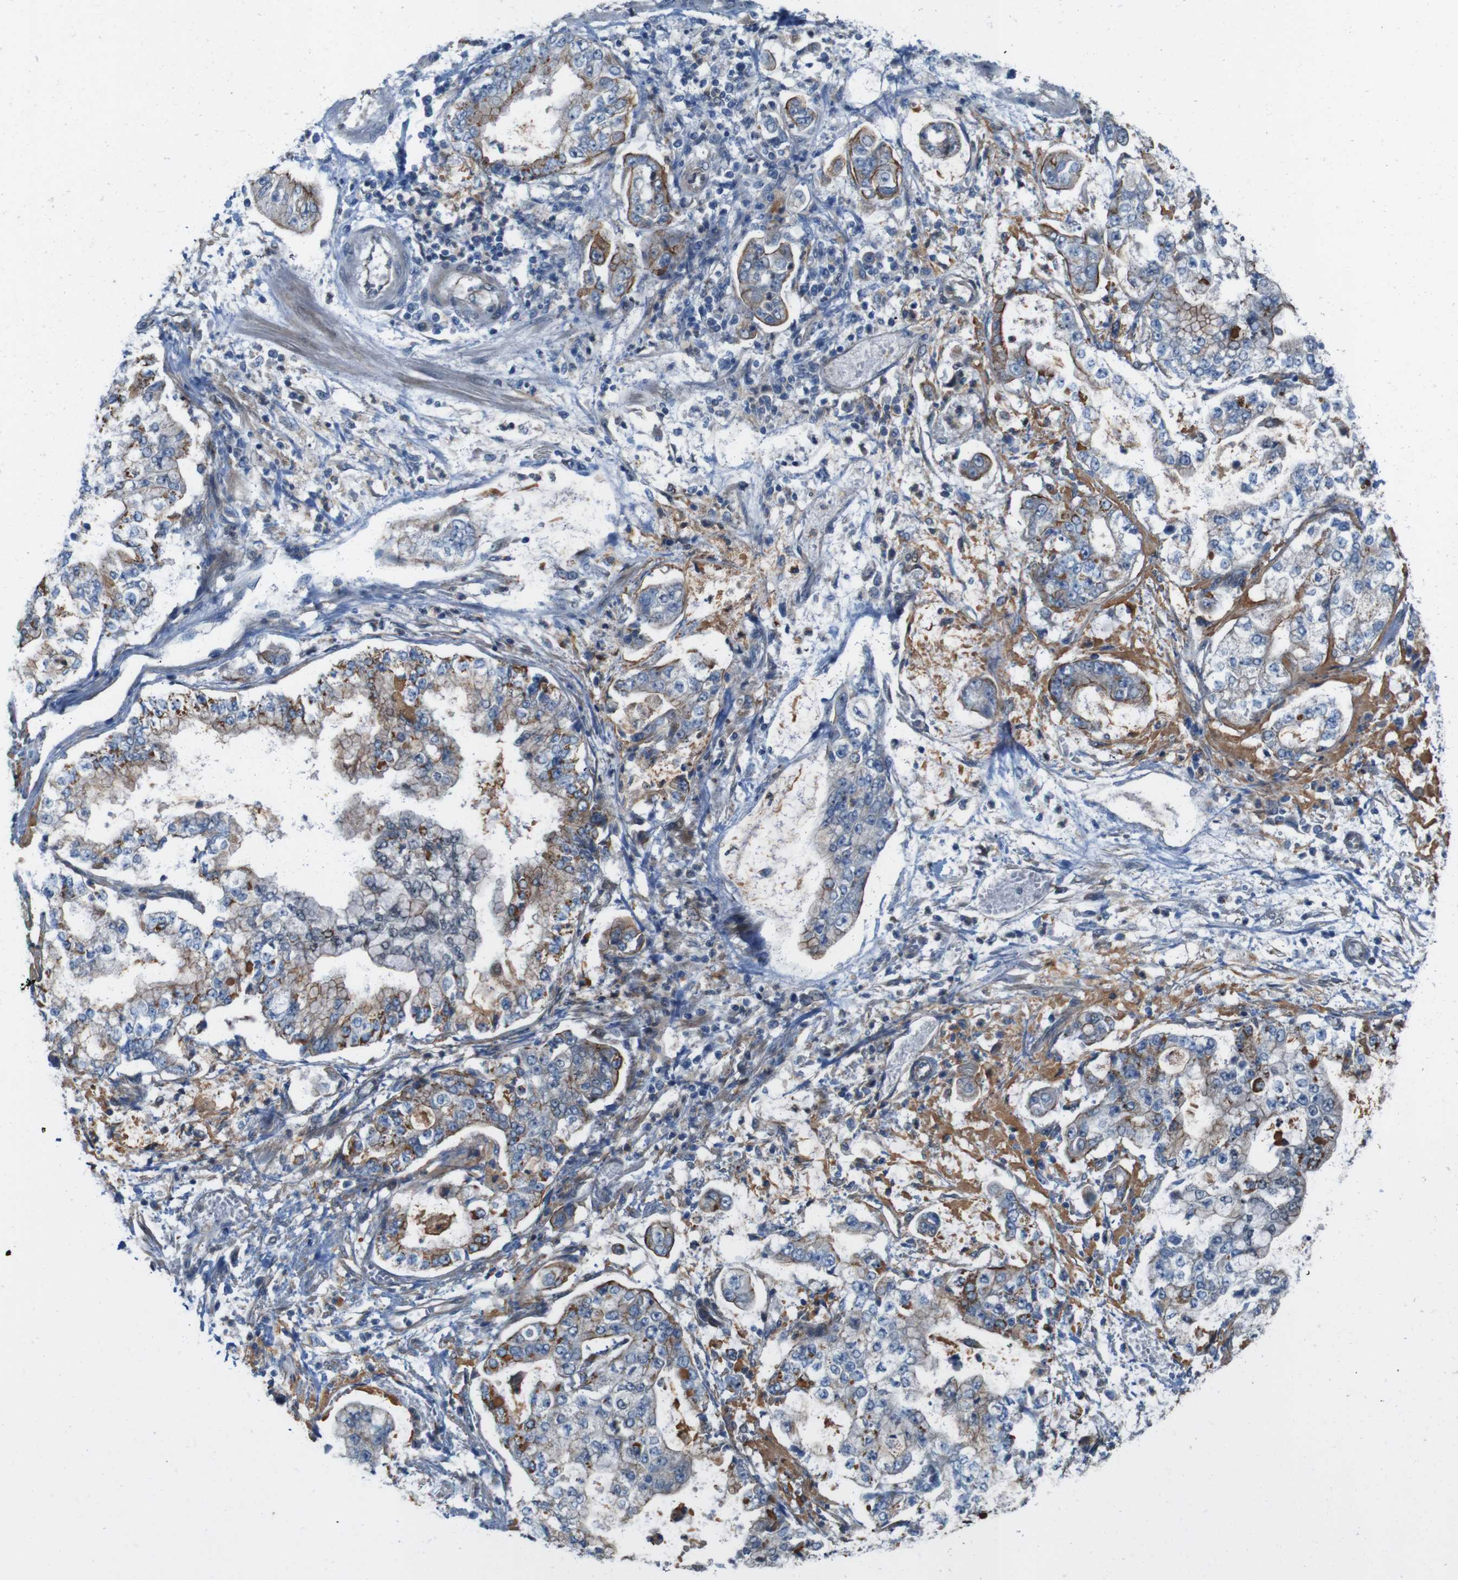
{"staining": {"intensity": "weak", "quantity": ">75%", "location": "cytoplasmic/membranous"}, "tissue": "stomach cancer", "cell_type": "Tumor cells", "image_type": "cancer", "snomed": [{"axis": "morphology", "description": "Adenocarcinoma, NOS"}, {"axis": "topography", "description": "Stomach"}], "caption": "A brown stain labels weak cytoplasmic/membranous positivity of a protein in adenocarcinoma (stomach) tumor cells.", "gene": "SKI", "patient": {"sex": "male", "age": 76}}